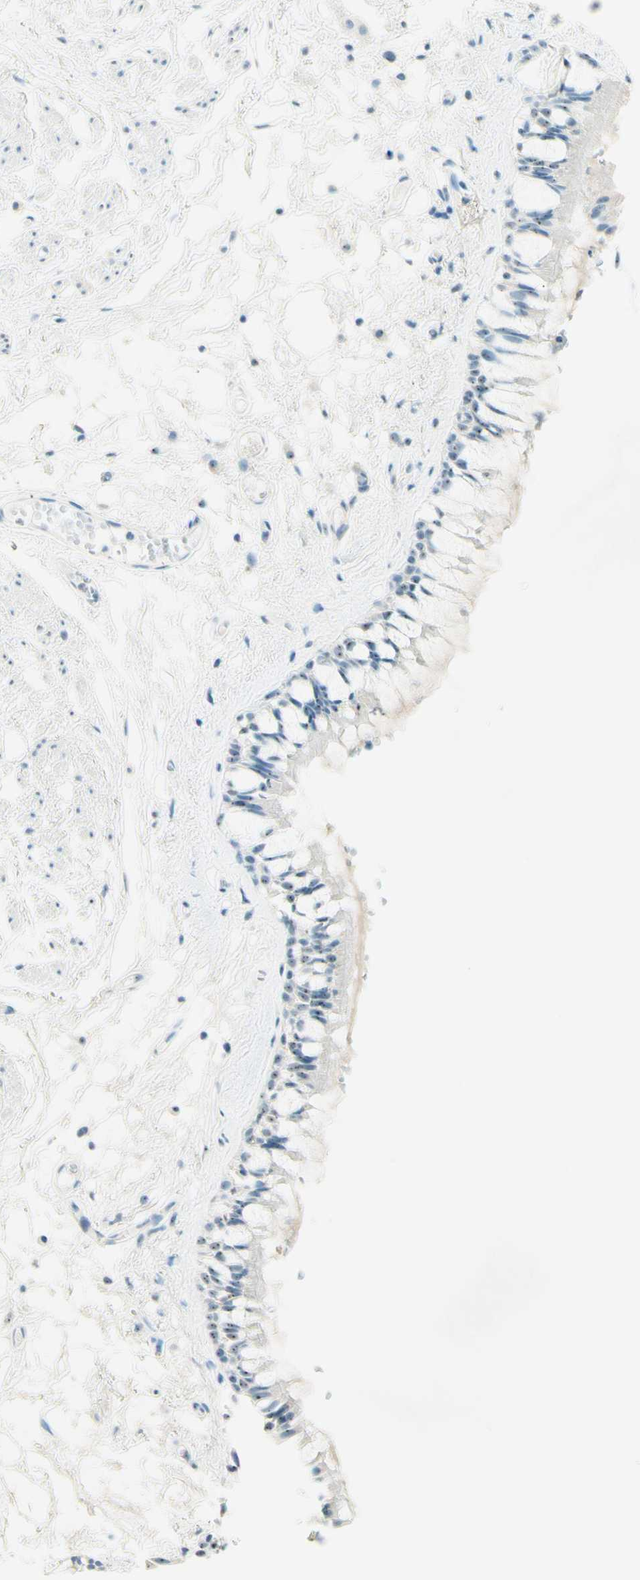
{"staining": {"intensity": "weak", "quantity": ">75%", "location": "nuclear"}, "tissue": "bronchus", "cell_type": "Respiratory epithelial cells", "image_type": "normal", "snomed": [{"axis": "morphology", "description": "Normal tissue, NOS"}, {"axis": "morphology", "description": "Inflammation, NOS"}, {"axis": "topography", "description": "Cartilage tissue"}, {"axis": "topography", "description": "Lung"}], "caption": "IHC of benign human bronchus shows low levels of weak nuclear staining in about >75% of respiratory epithelial cells.", "gene": "FMR1NB", "patient": {"sex": "male", "age": 71}}